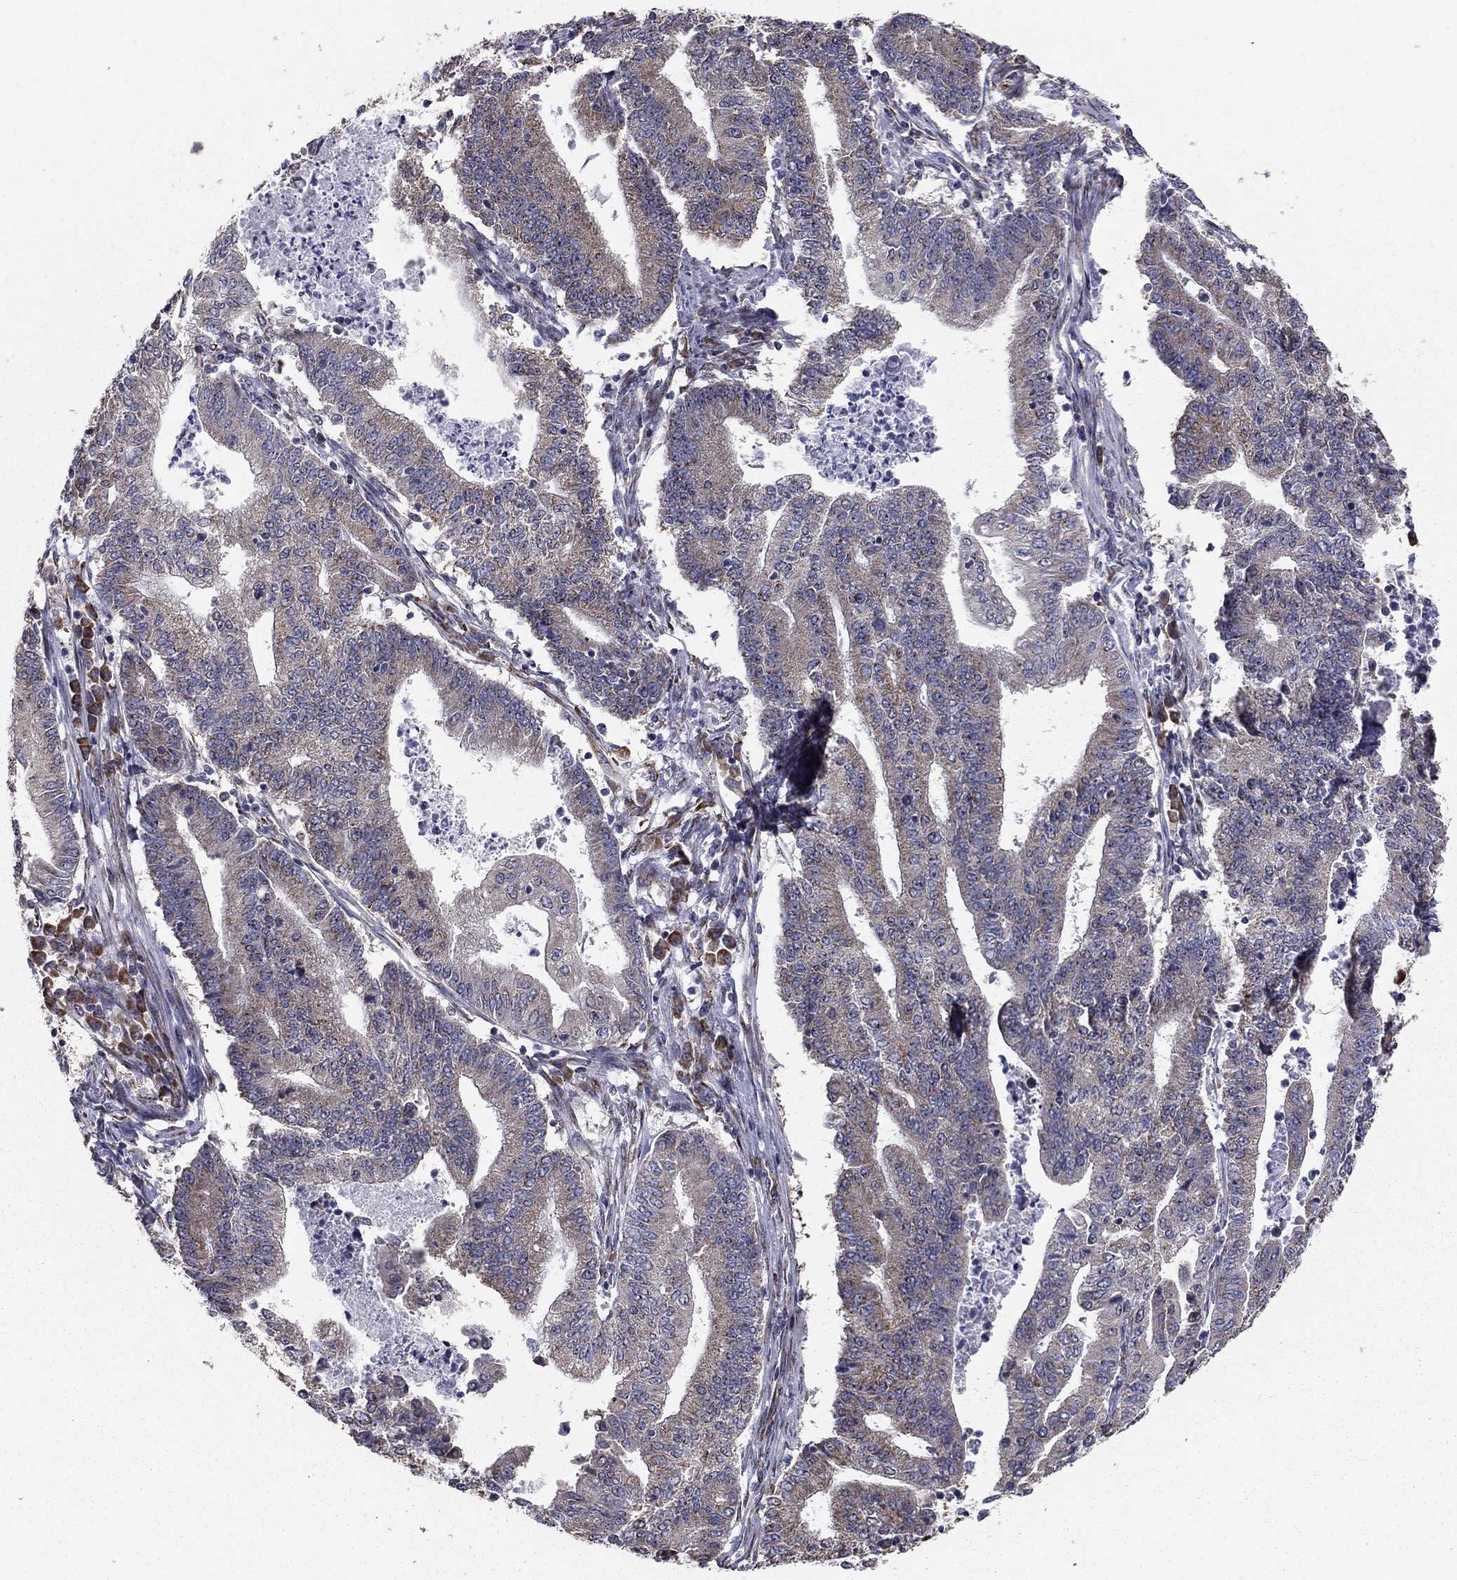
{"staining": {"intensity": "weak", "quantity": "25%-75%", "location": "cytoplasmic/membranous"}, "tissue": "endometrial cancer", "cell_type": "Tumor cells", "image_type": "cancer", "snomed": [{"axis": "morphology", "description": "Adenocarcinoma, NOS"}, {"axis": "topography", "description": "Uterus"}, {"axis": "topography", "description": "Endometrium"}], "caption": "Weak cytoplasmic/membranous staining is appreciated in approximately 25%-75% of tumor cells in adenocarcinoma (endometrial).", "gene": "NKIRAS1", "patient": {"sex": "female", "age": 54}}